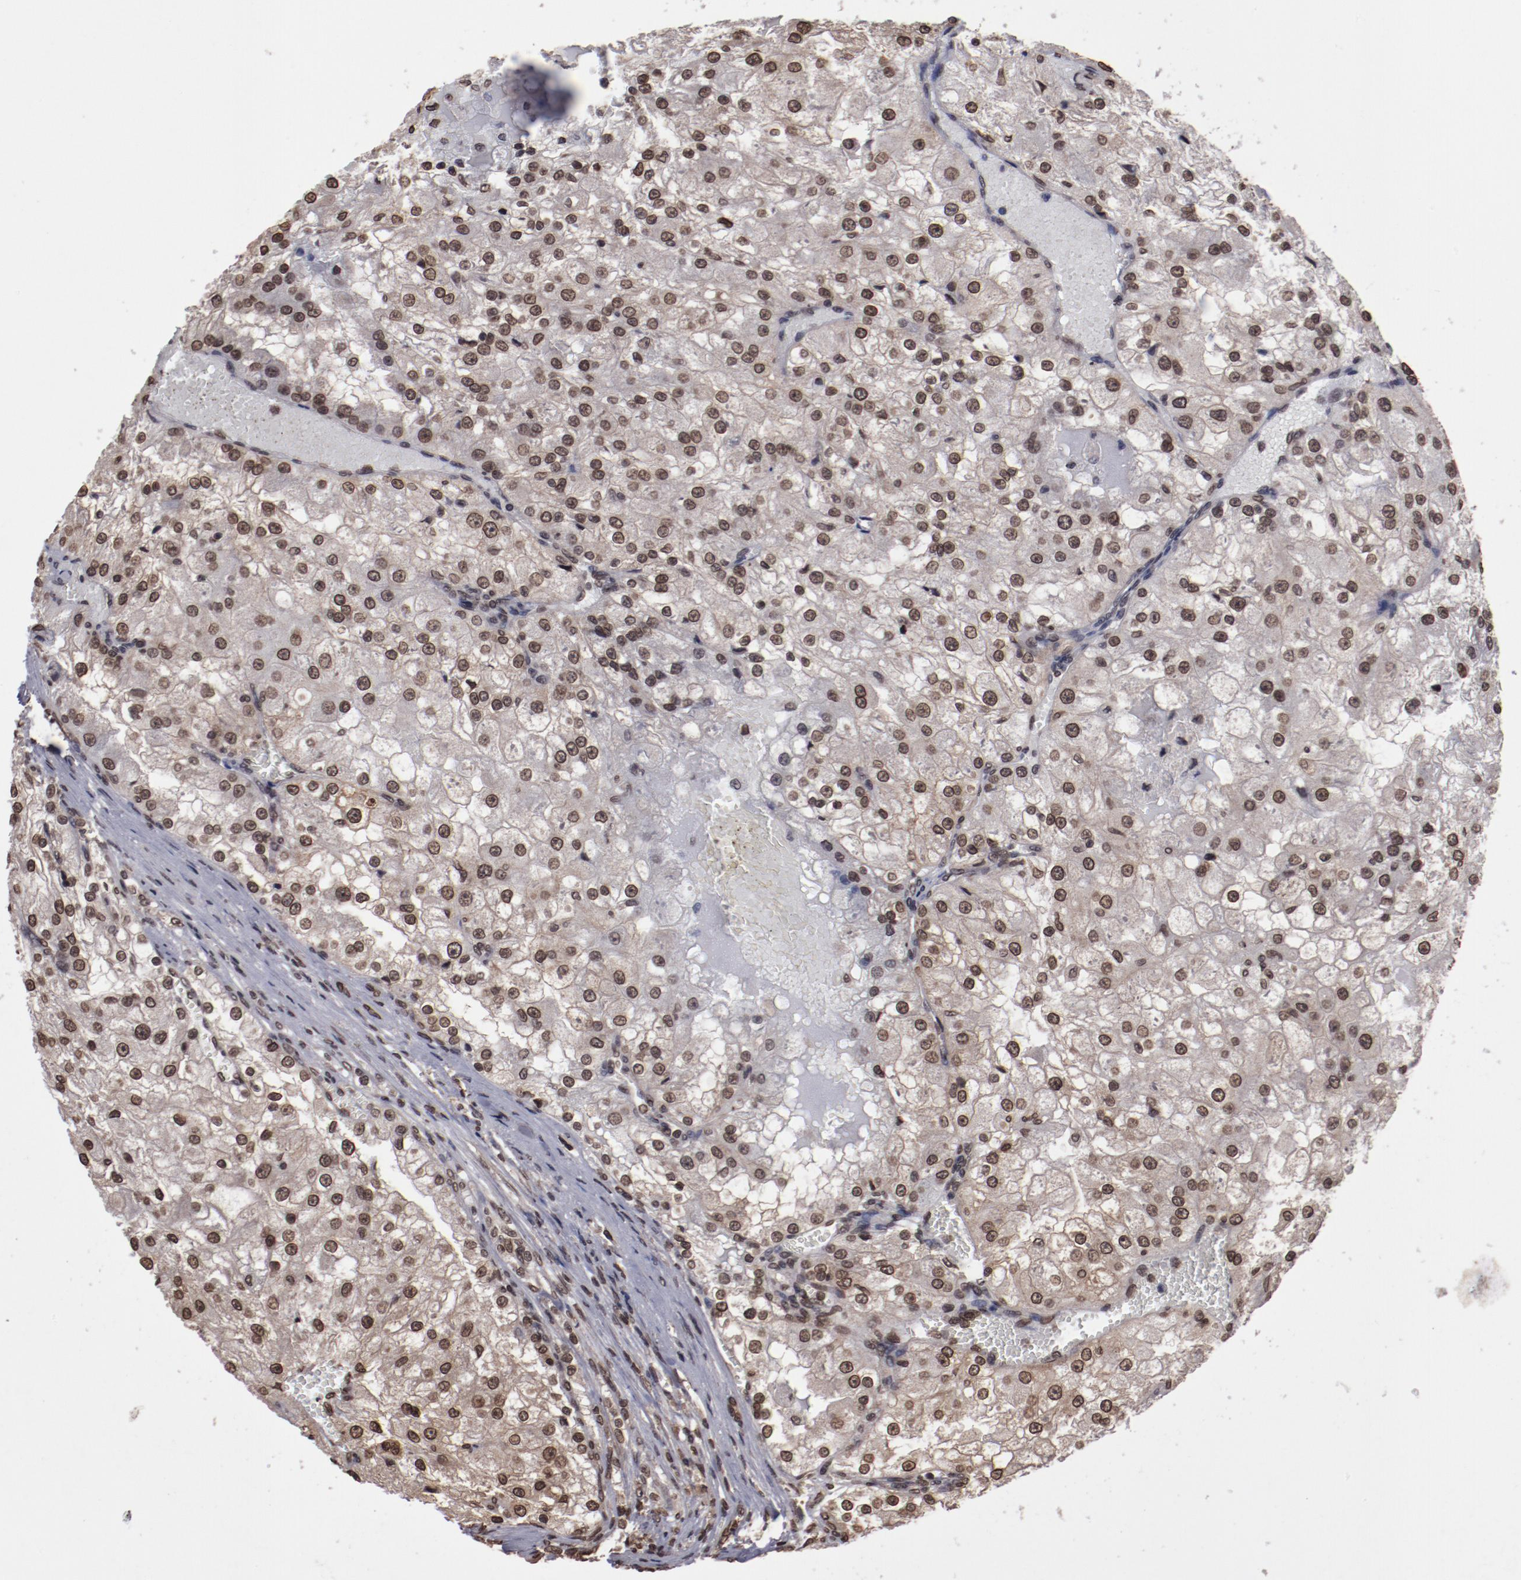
{"staining": {"intensity": "moderate", "quantity": ">75%", "location": "nuclear"}, "tissue": "renal cancer", "cell_type": "Tumor cells", "image_type": "cancer", "snomed": [{"axis": "morphology", "description": "Adenocarcinoma, NOS"}, {"axis": "topography", "description": "Kidney"}], "caption": "The image demonstrates staining of renal adenocarcinoma, revealing moderate nuclear protein positivity (brown color) within tumor cells. (DAB (3,3'-diaminobenzidine) IHC with brightfield microscopy, high magnification).", "gene": "AKT1", "patient": {"sex": "female", "age": 74}}